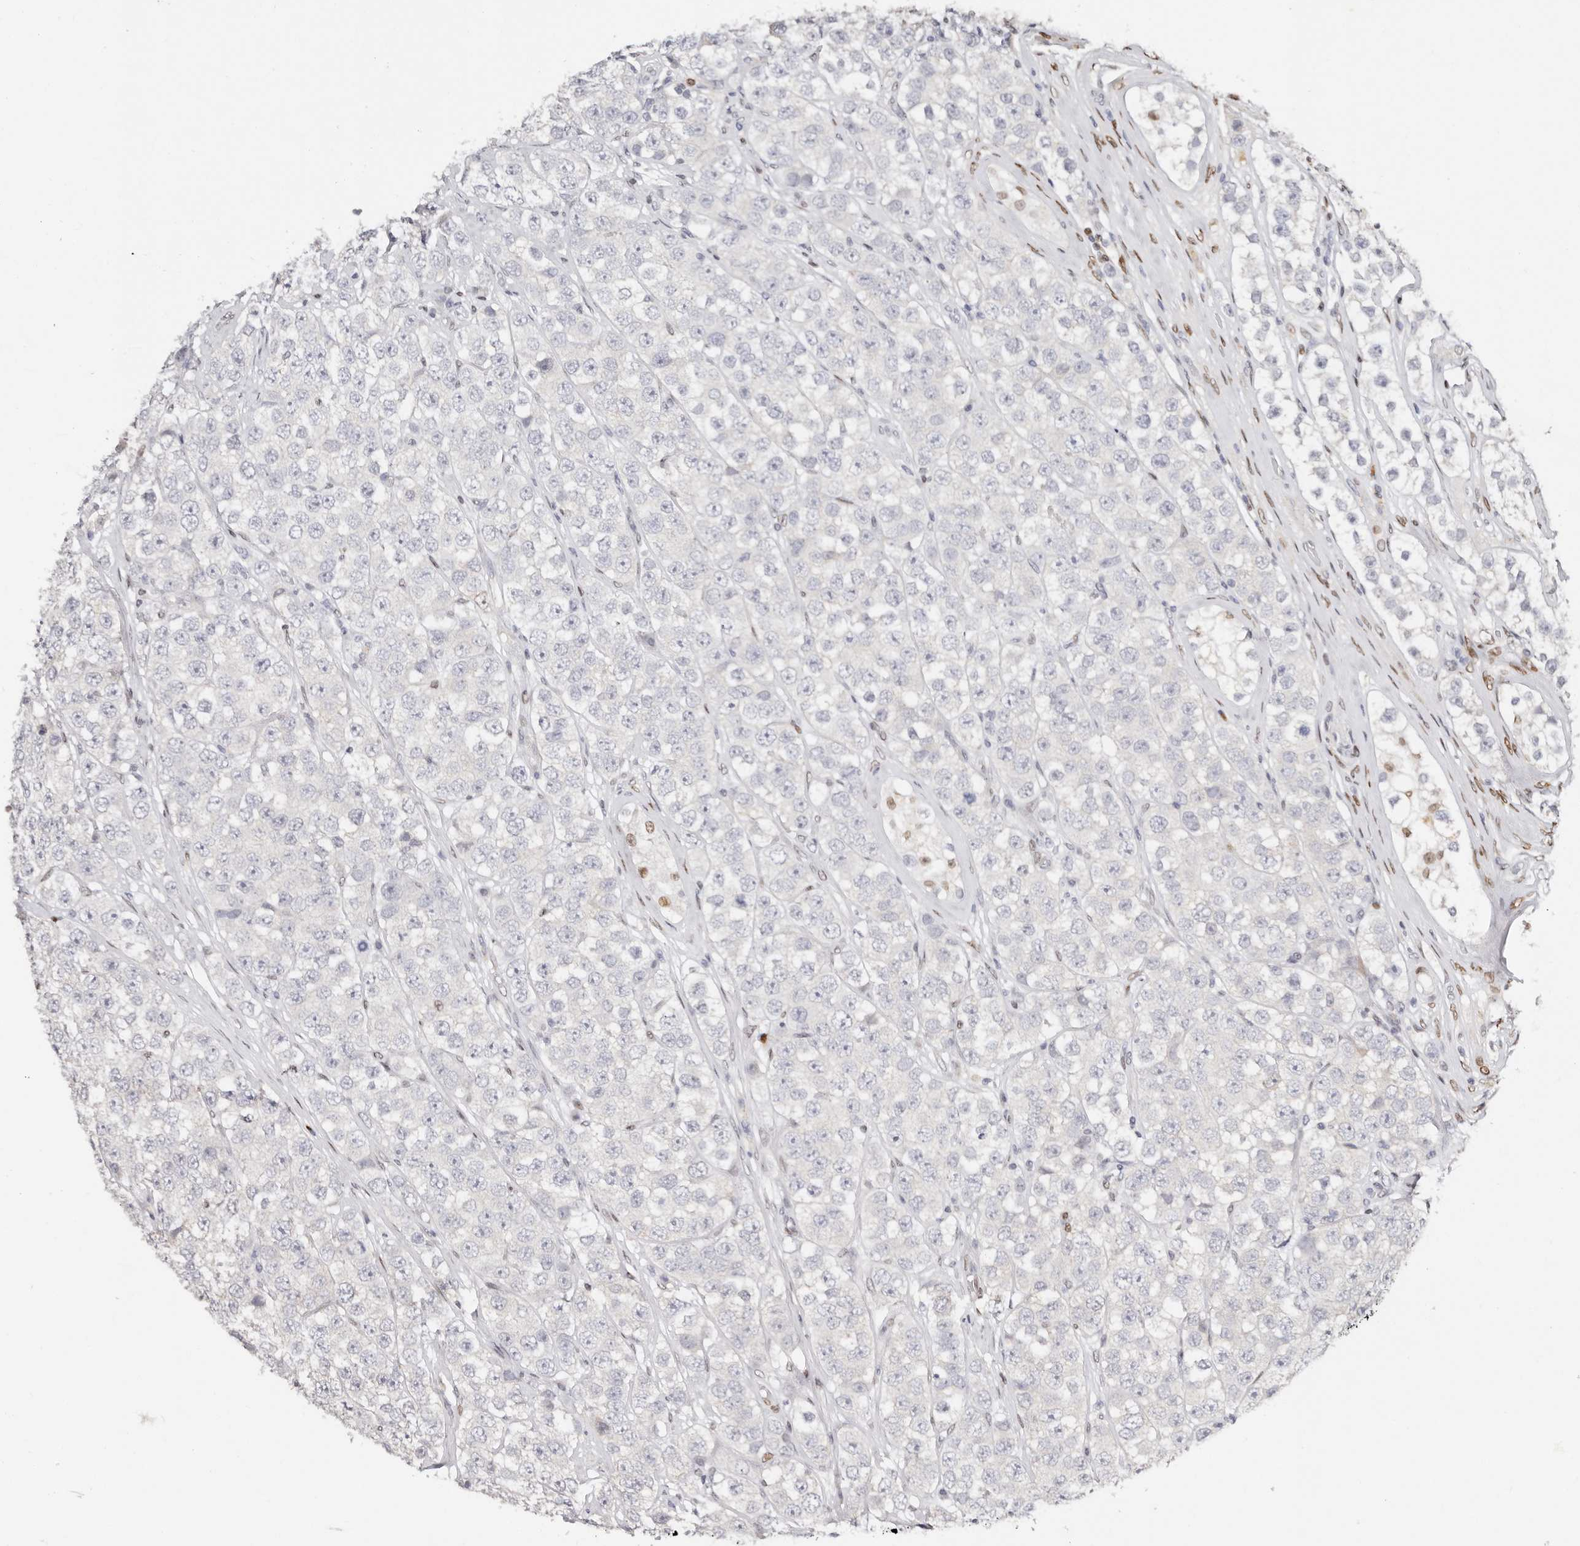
{"staining": {"intensity": "negative", "quantity": "none", "location": "none"}, "tissue": "testis cancer", "cell_type": "Tumor cells", "image_type": "cancer", "snomed": [{"axis": "morphology", "description": "Seminoma, NOS"}, {"axis": "topography", "description": "Testis"}], "caption": "Immunohistochemical staining of seminoma (testis) shows no significant staining in tumor cells. (DAB IHC visualized using brightfield microscopy, high magnification).", "gene": "IQGAP3", "patient": {"sex": "male", "age": 28}}